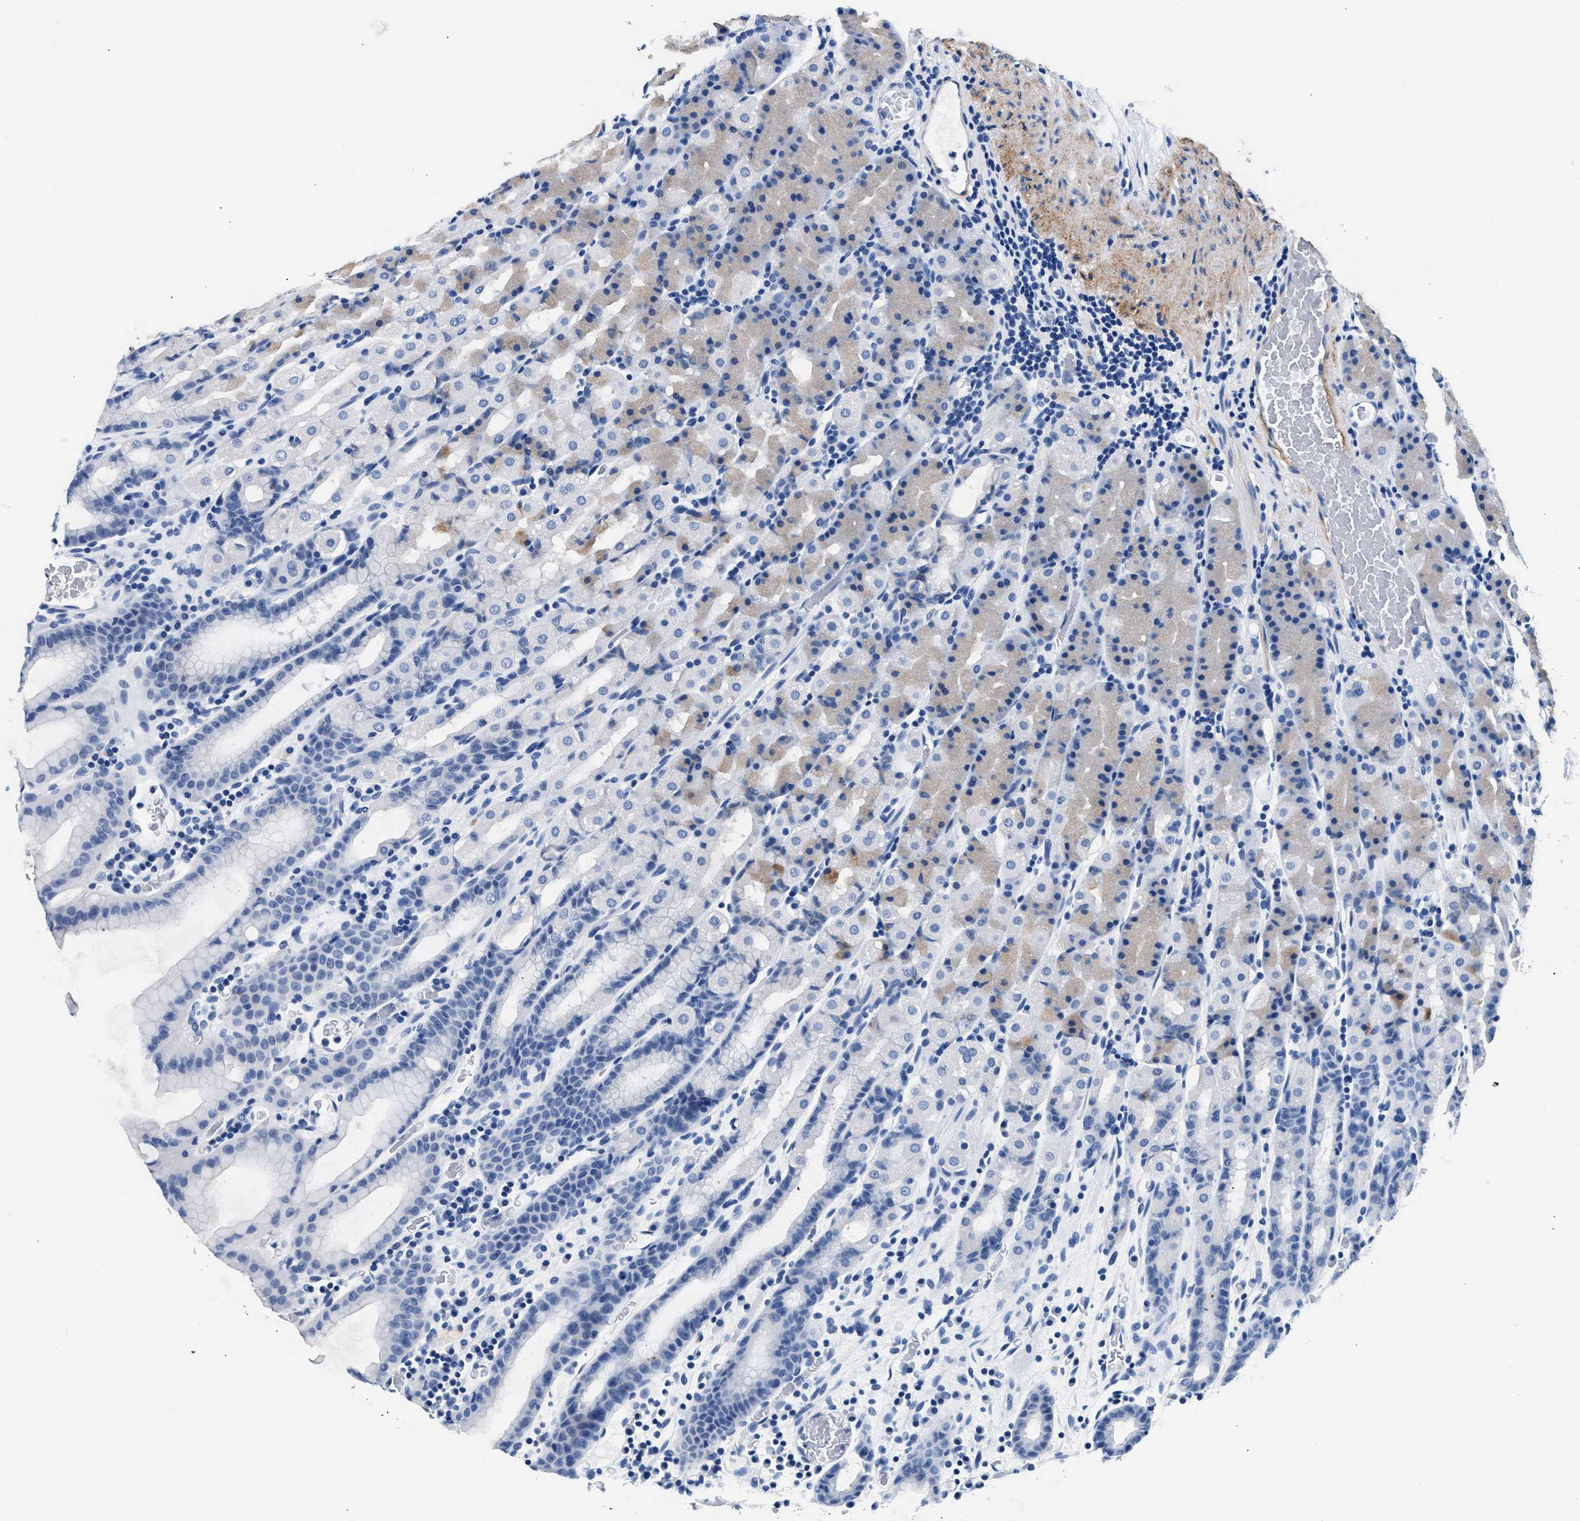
{"staining": {"intensity": "weak", "quantity": "<25%", "location": "cytoplasmic/membranous"}, "tissue": "stomach", "cell_type": "Glandular cells", "image_type": "normal", "snomed": [{"axis": "morphology", "description": "Normal tissue, NOS"}, {"axis": "topography", "description": "Stomach, upper"}], "caption": "Human stomach stained for a protein using immunohistochemistry (IHC) demonstrates no staining in glandular cells.", "gene": "TNR", "patient": {"sex": "male", "age": 68}}